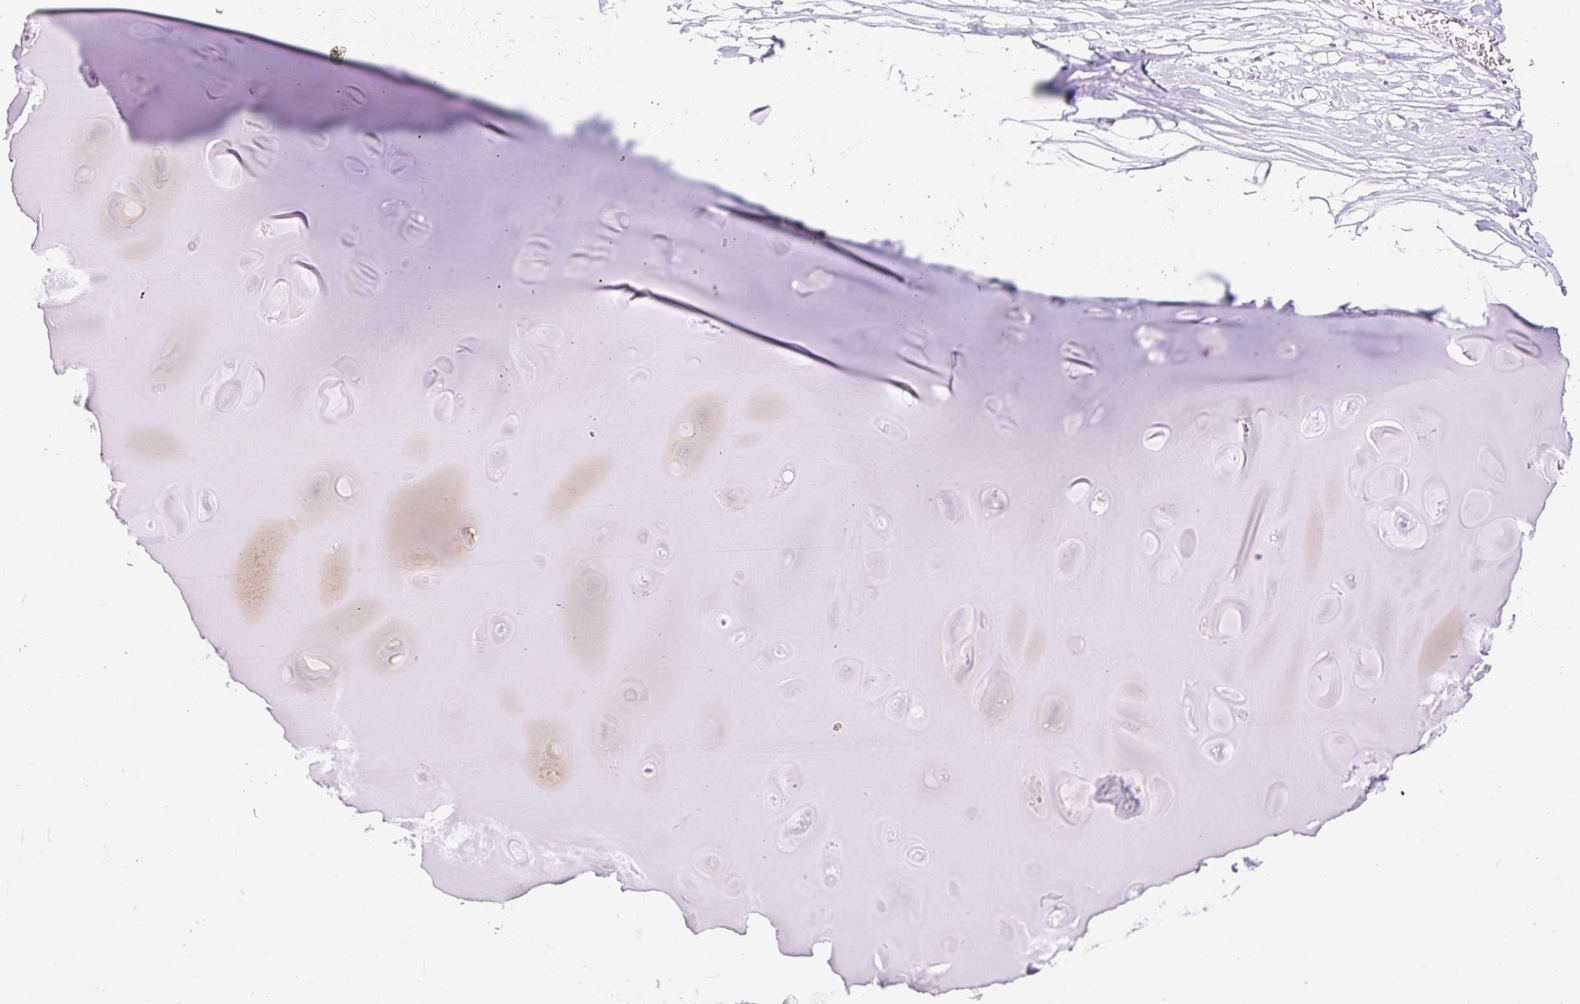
{"staining": {"intensity": "negative", "quantity": "none", "location": "none"}, "tissue": "adipose tissue", "cell_type": "Adipocytes", "image_type": "normal", "snomed": [{"axis": "morphology", "description": "Normal tissue, NOS"}, {"axis": "topography", "description": "Cartilage tissue"}], "caption": "IHC micrograph of normal adipose tissue stained for a protein (brown), which reveals no positivity in adipocytes.", "gene": "SIGLEC1", "patient": {"sex": "male", "age": 57}}